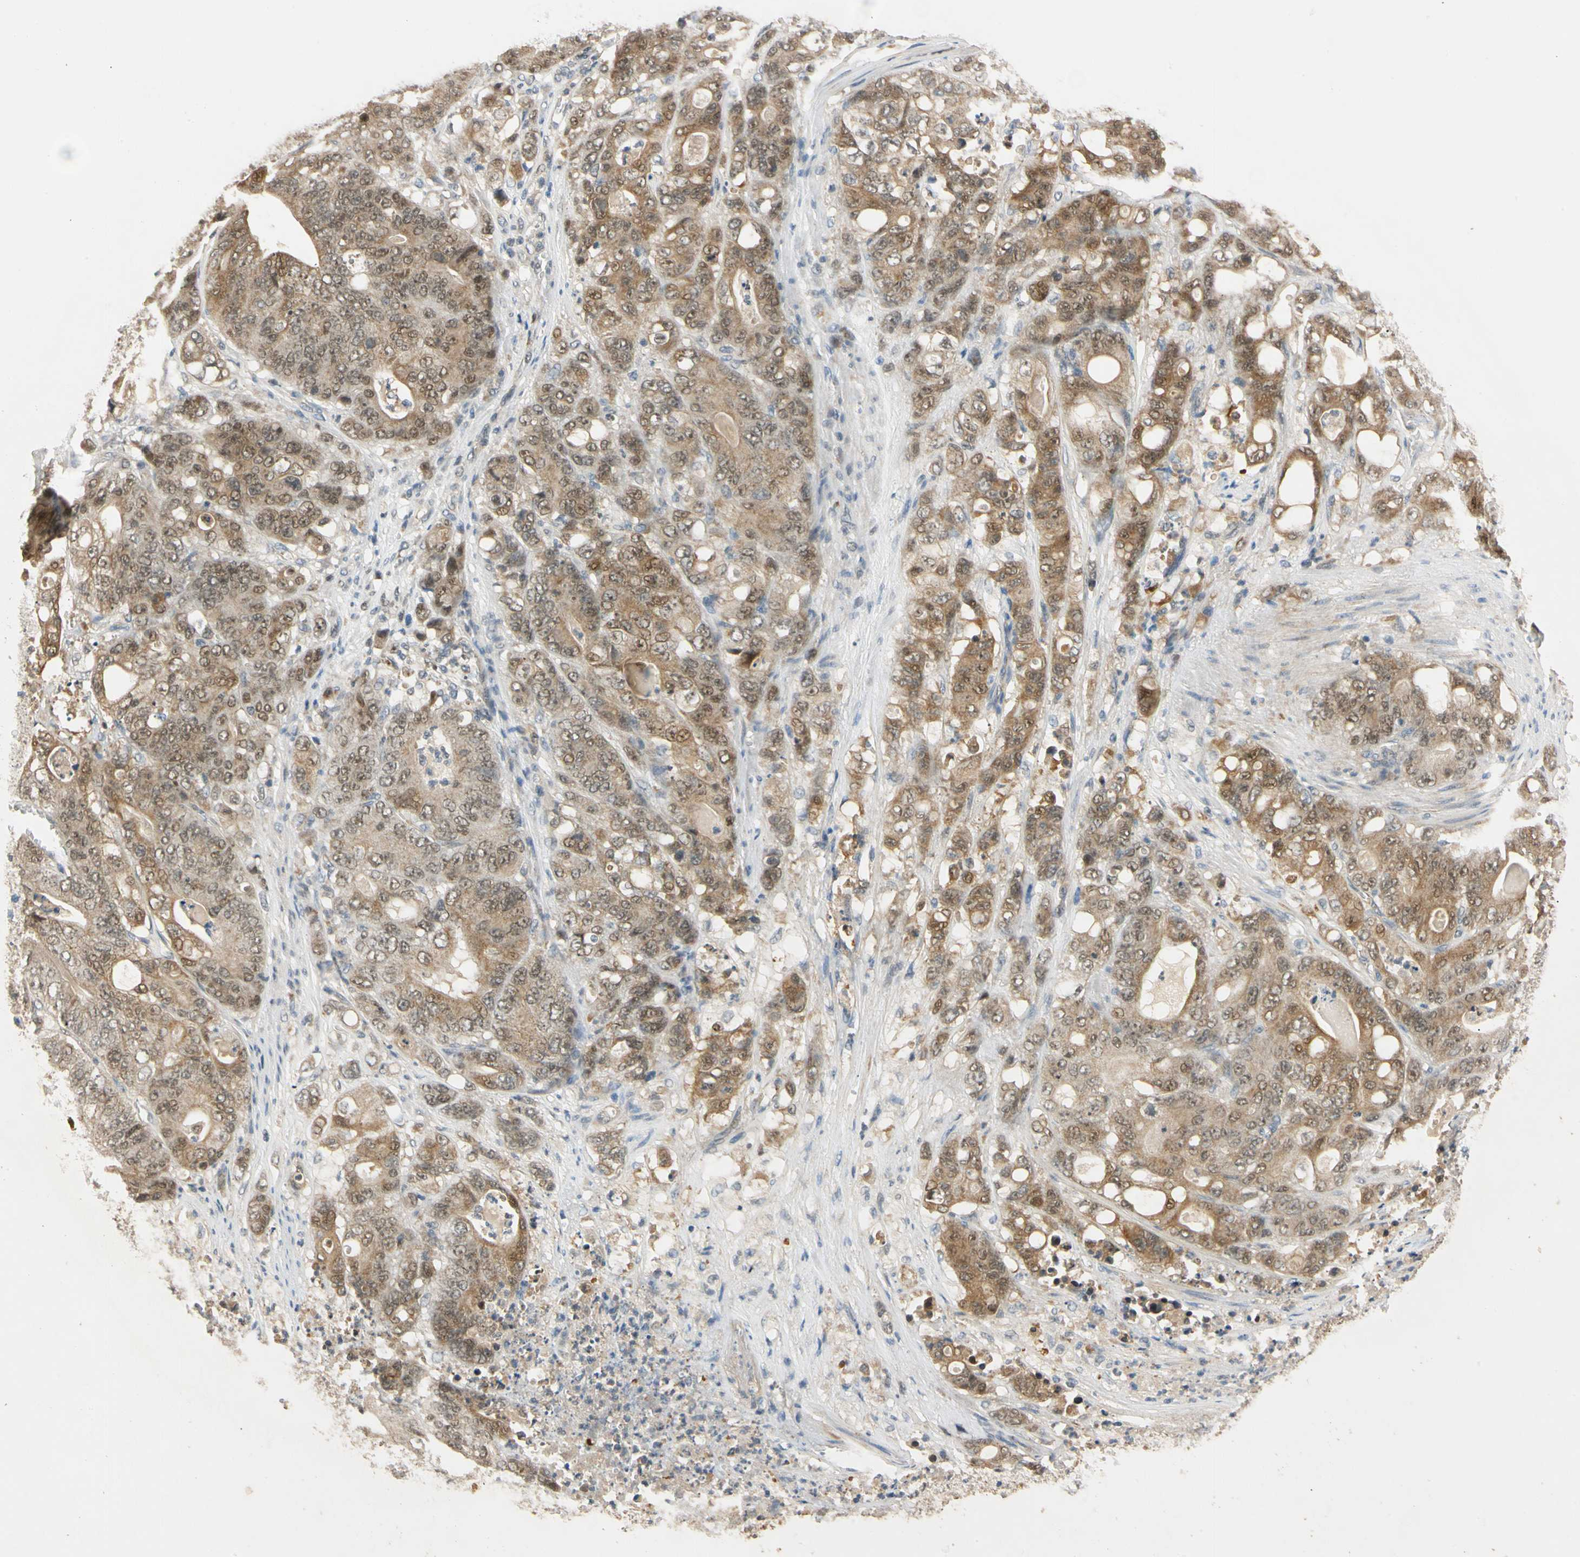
{"staining": {"intensity": "moderate", "quantity": ">75%", "location": "cytoplasmic/membranous,nuclear"}, "tissue": "stomach cancer", "cell_type": "Tumor cells", "image_type": "cancer", "snomed": [{"axis": "morphology", "description": "Adenocarcinoma, NOS"}, {"axis": "topography", "description": "Stomach"}], "caption": "A medium amount of moderate cytoplasmic/membranous and nuclear positivity is present in approximately >75% of tumor cells in stomach cancer (adenocarcinoma) tissue. (DAB (3,3'-diaminobenzidine) = brown stain, brightfield microscopy at high magnification).", "gene": "RIOX2", "patient": {"sex": "female", "age": 73}}